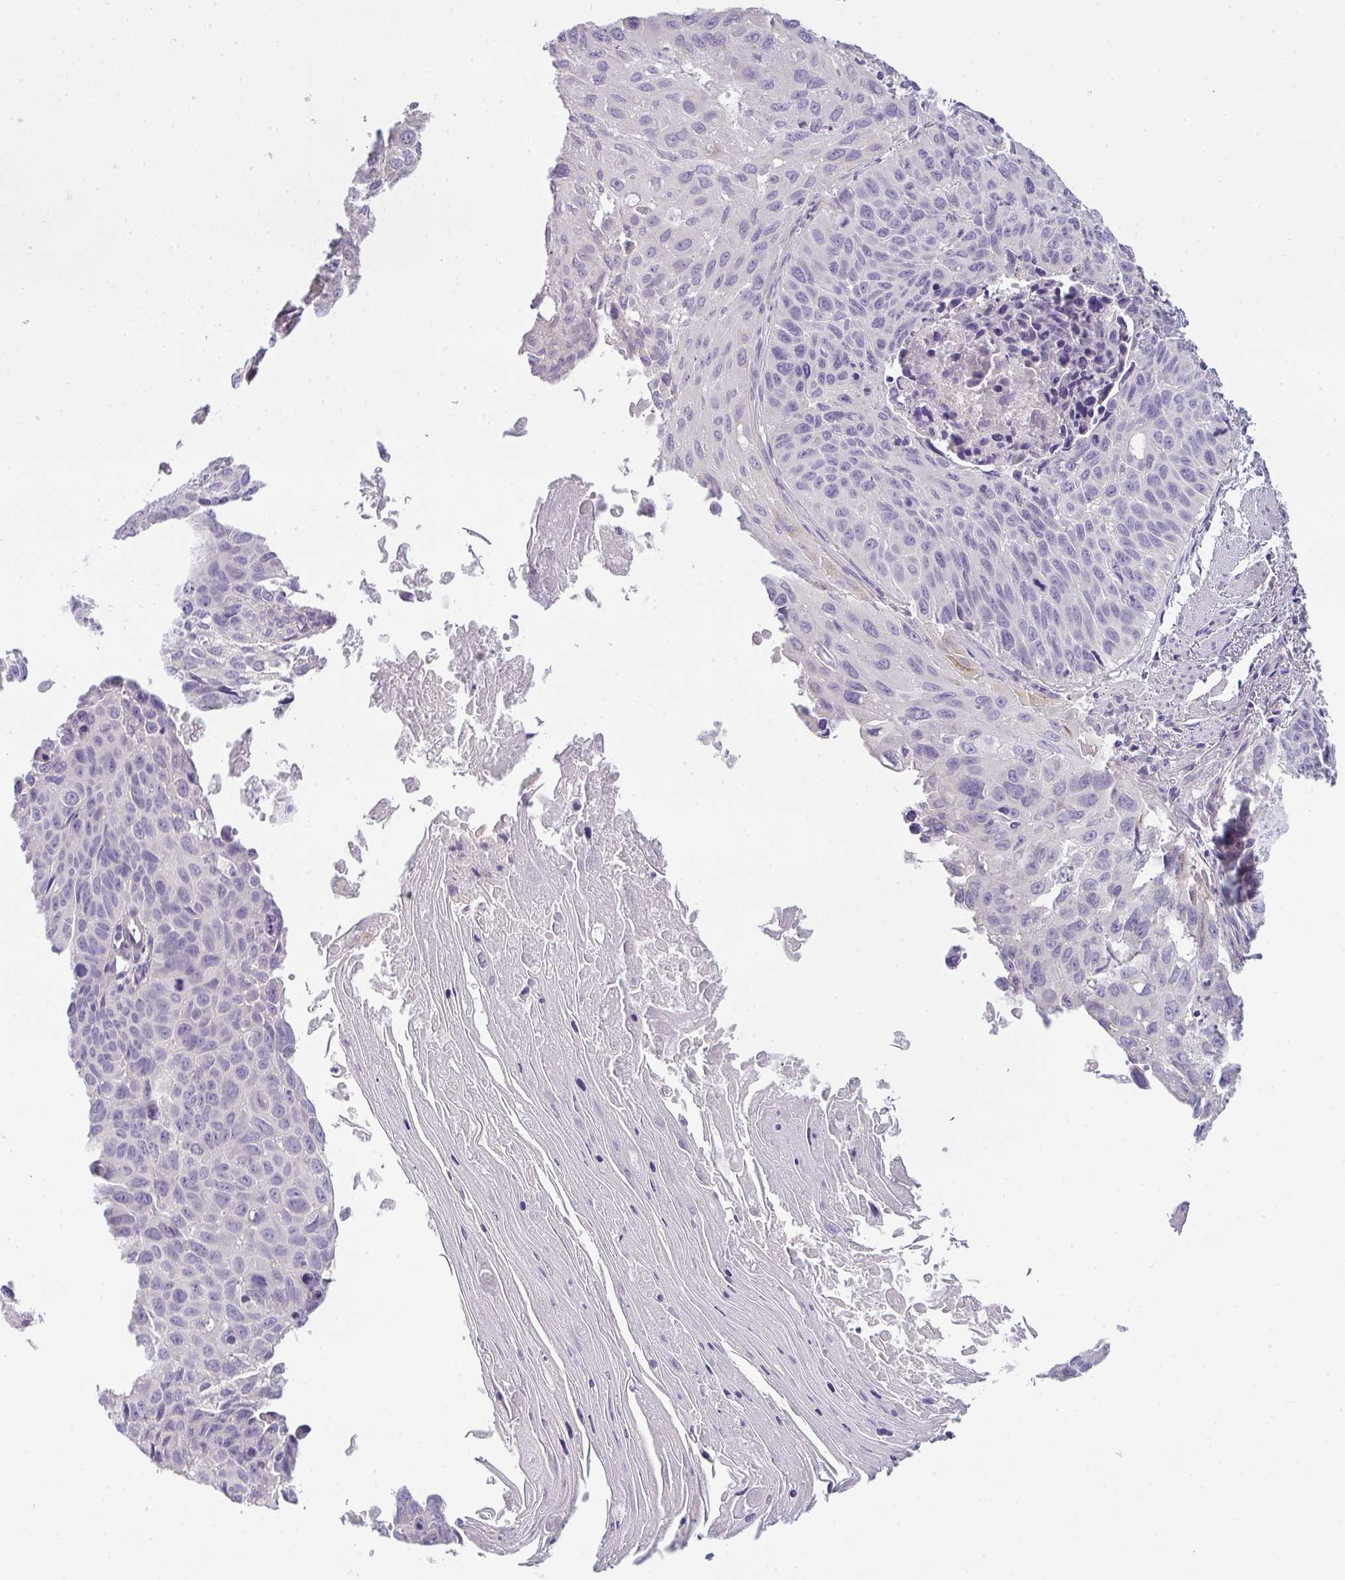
{"staining": {"intensity": "negative", "quantity": "none", "location": "none"}, "tissue": "lung cancer", "cell_type": "Tumor cells", "image_type": "cancer", "snomed": [{"axis": "morphology", "description": "Squamous cell carcinoma, NOS"}, {"axis": "topography", "description": "Lung"}], "caption": "High magnification brightfield microscopy of lung cancer (squamous cell carcinoma) stained with DAB (3,3'-diaminobenzidine) (brown) and counterstained with hematoxylin (blue): tumor cells show no significant positivity.", "gene": "FILIP1", "patient": {"sex": "male", "age": 71}}